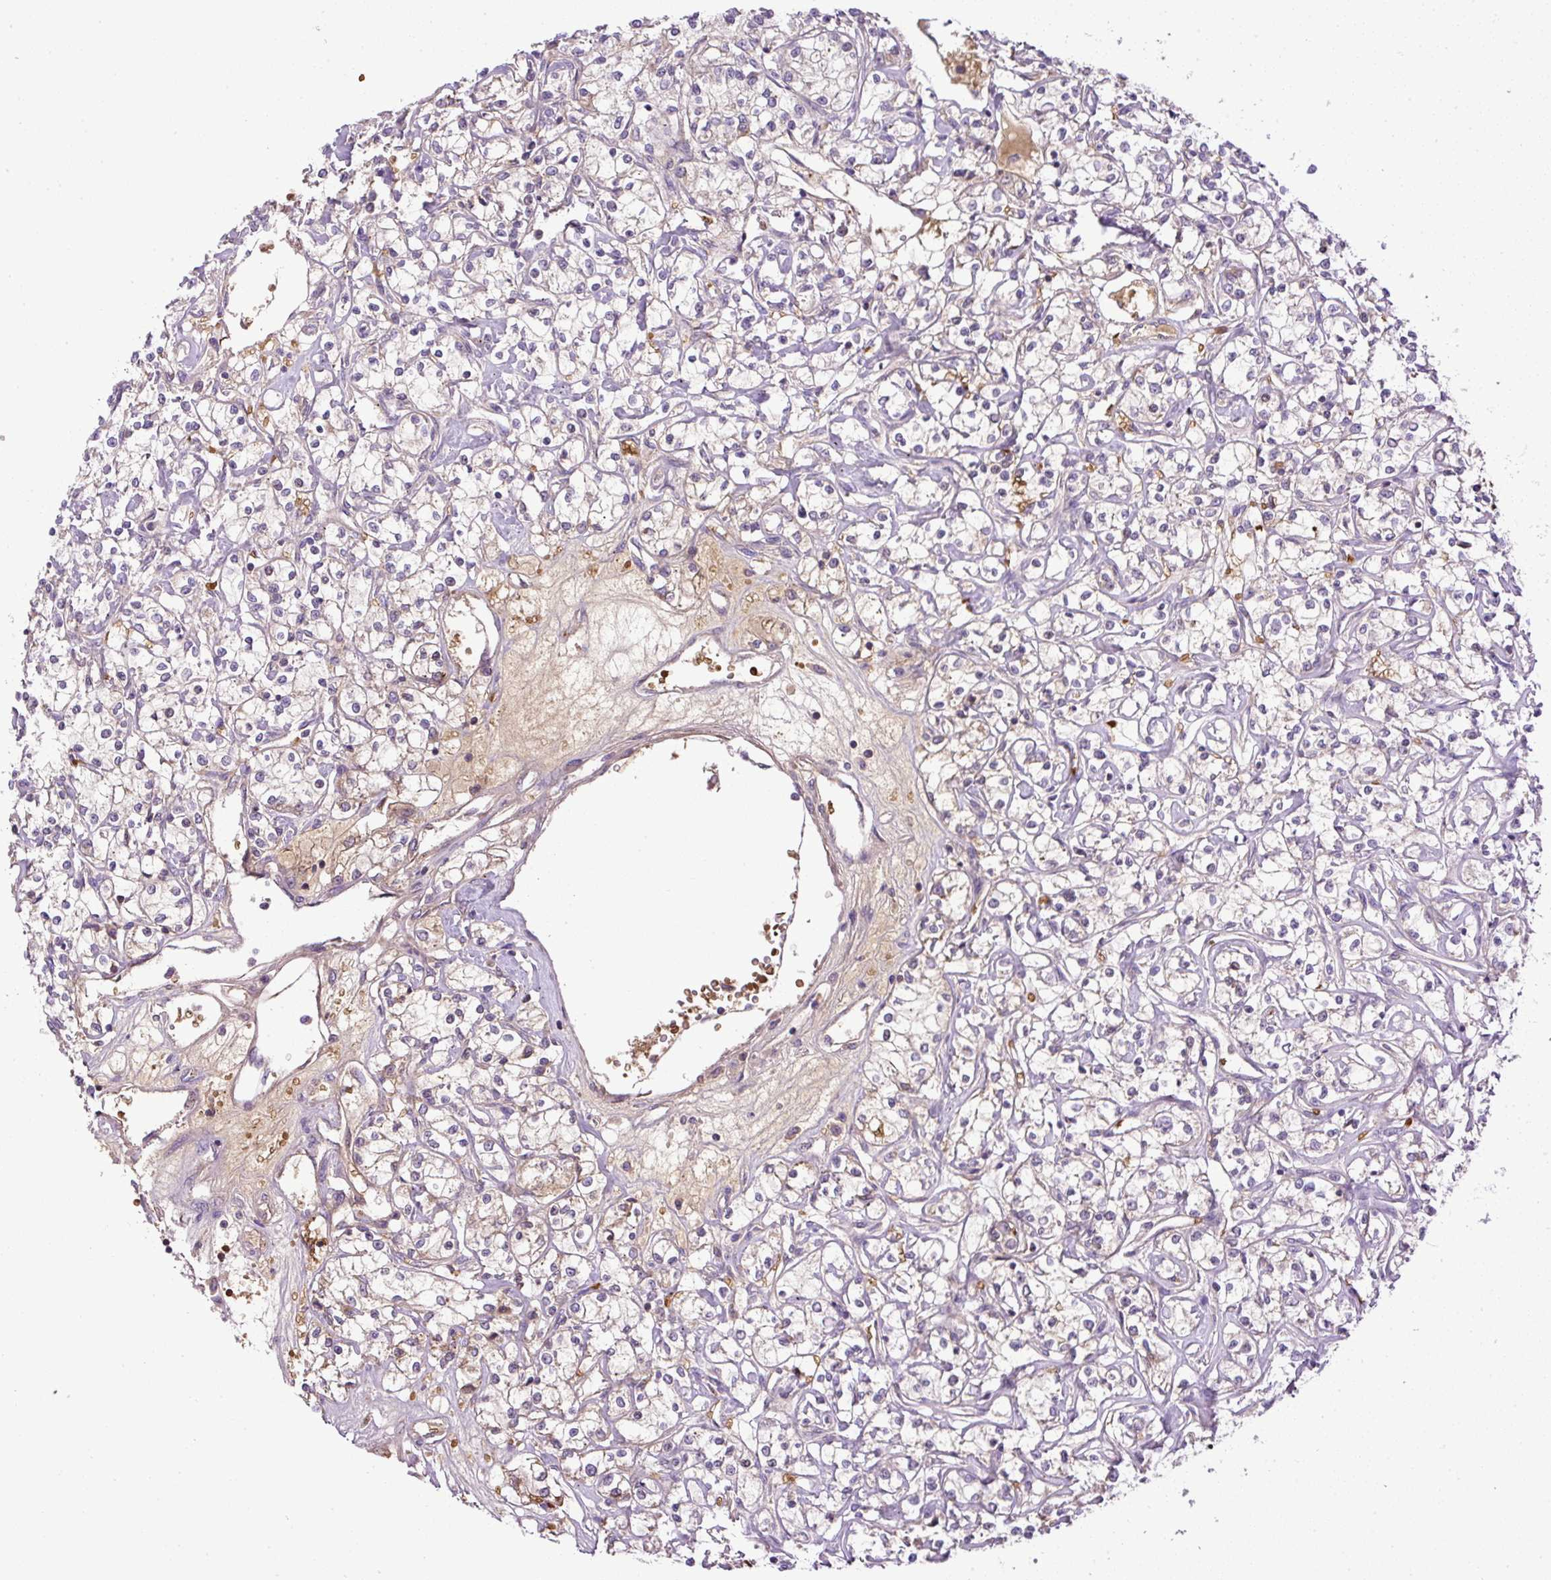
{"staining": {"intensity": "weak", "quantity": "25%-75%", "location": "cytoplasmic/membranous"}, "tissue": "renal cancer", "cell_type": "Tumor cells", "image_type": "cancer", "snomed": [{"axis": "morphology", "description": "Adenocarcinoma, NOS"}, {"axis": "topography", "description": "Kidney"}], "caption": "Immunohistochemistry (IHC) staining of renal adenocarcinoma, which demonstrates low levels of weak cytoplasmic/membranous staining in approximately 25%-75% of tumor cells indicating weak cytoplasmic/membranous protein positivity. The staining was performed using DAB (brown) for protein detection and nuclei were counterstained in hematoxylin (blue).", "gene": "CXCL13", "patient": {"sex": "female", "age": 59}}